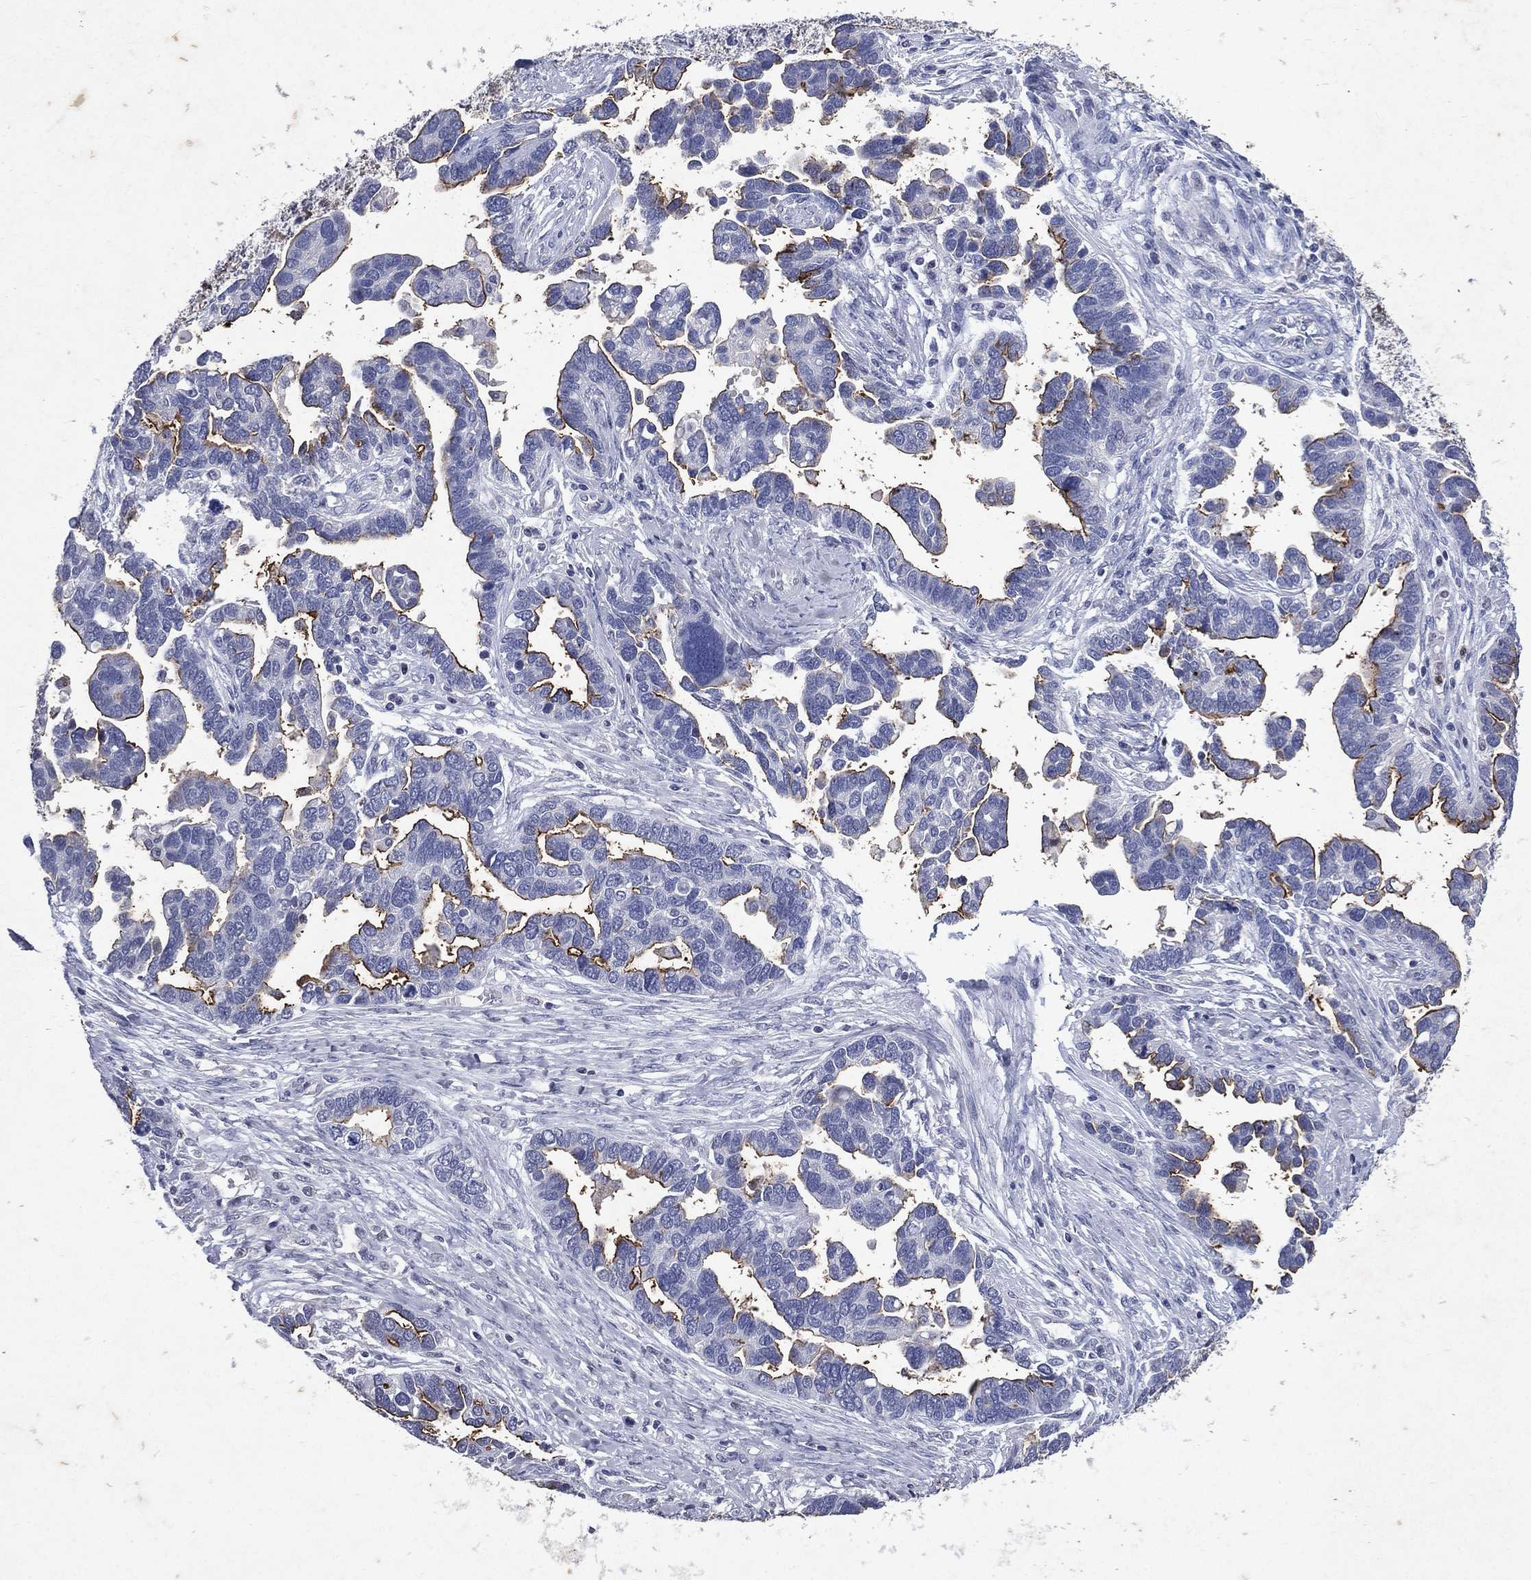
{"staining": {"intensity": "strong", "quantity": "25%-75%", "location": "cytoplasmic/membranous"}, "tissue": "ovarian cancer", "cell_type": "Tumor cells", "image_type": "cancer", "snomed": [{"axis": "morphology", "description": "Cystadenocarcinoma, serous, NOS"}, {"axis": "topography", "description": "Ovary"}], "caption": "Ovarian cancer (serous cystadenocarcinoma) was stained to show a protein in brown. There is high levels of strong cytoplasmic/membranous expression in about 25%-75% of tumor cells.", "gene": "SLC34A2", "patient": {"sex": "female", "age": 54}}